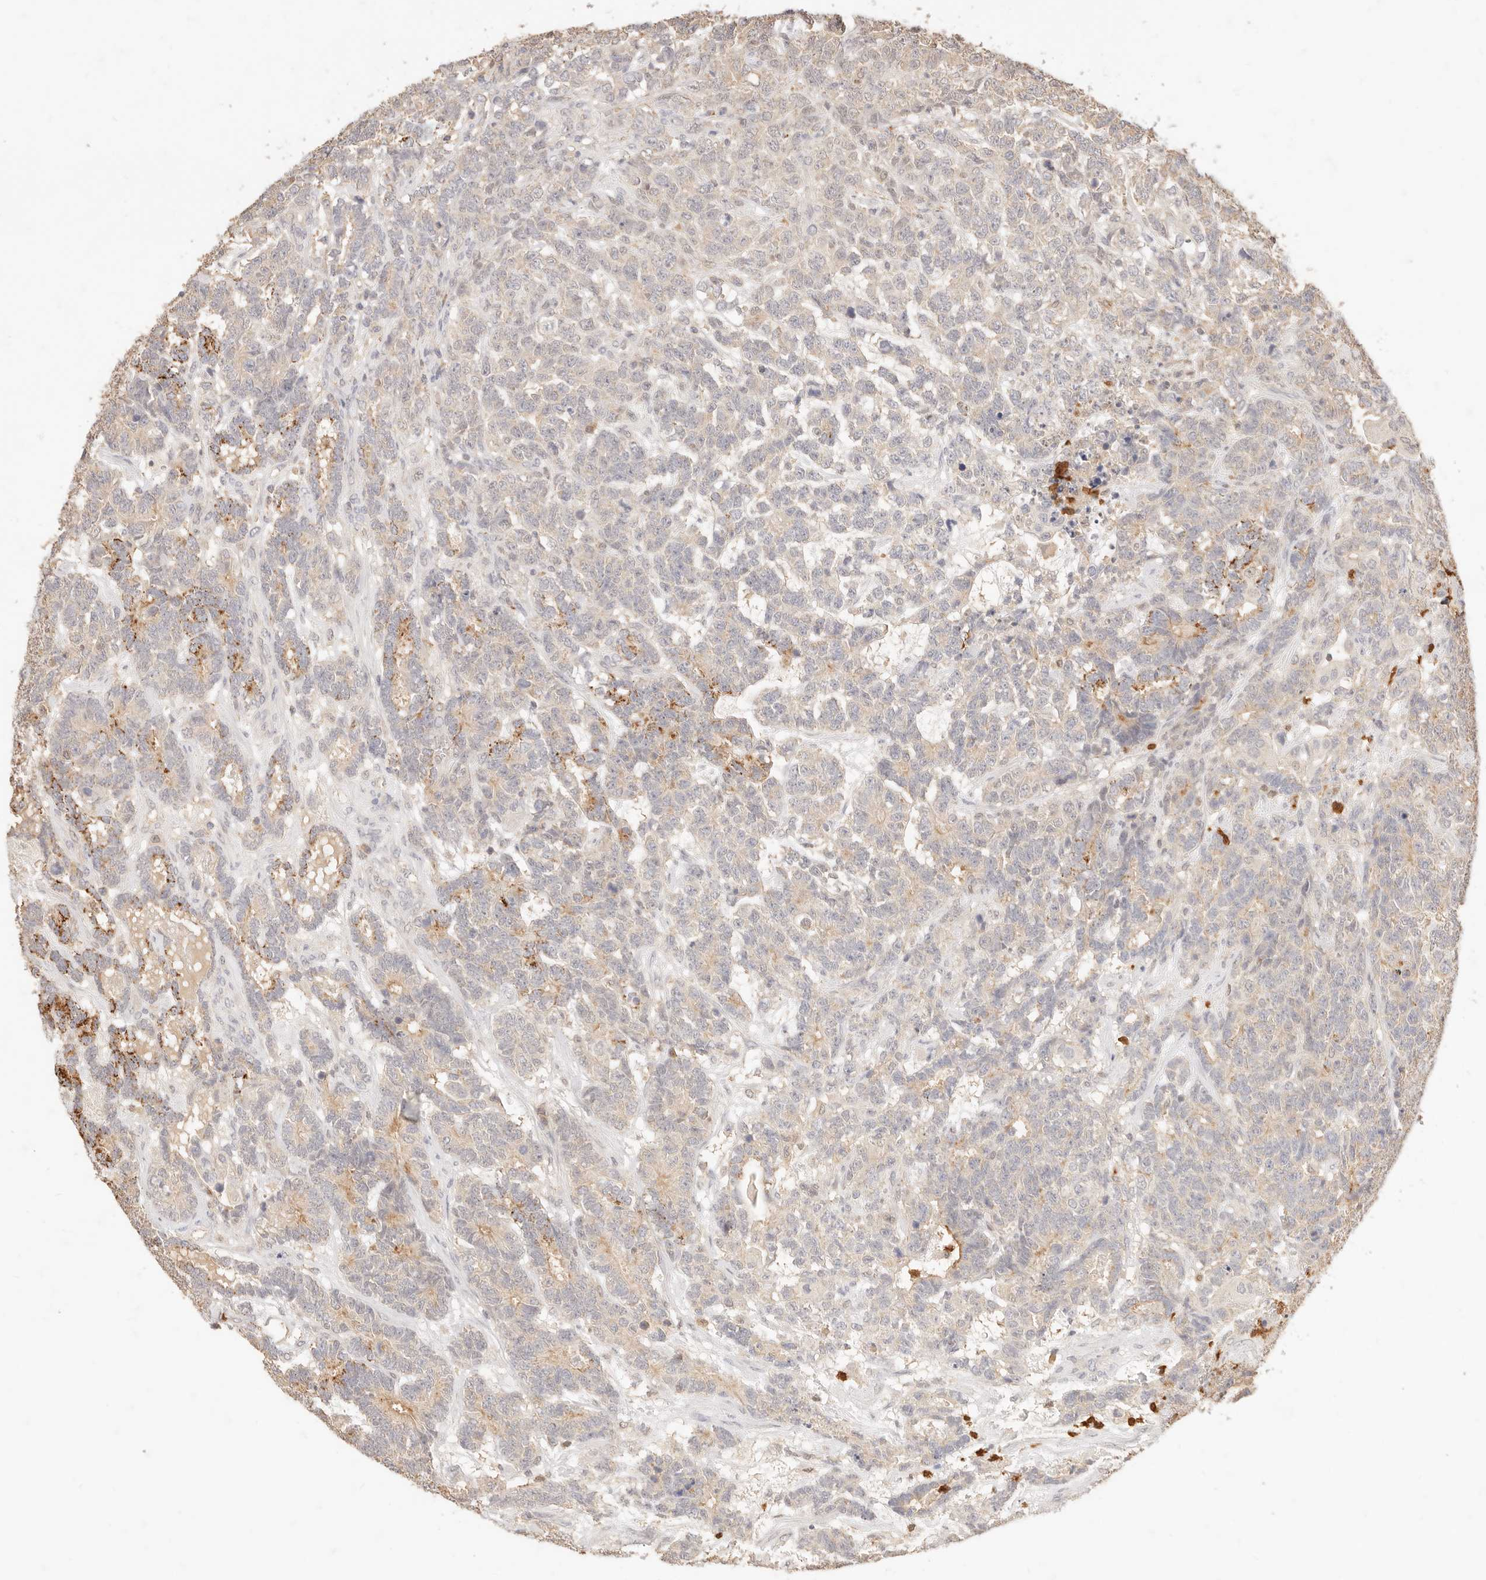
{"staining": {"intensity": "moderate", "quantity": "<25%", "location": "cytoplasmic/membranous"}, "tissue": "testis cancer", "cell_type": "Tumor cells", "image_type": "cancer", "snomed": [{"axis": "morphology", "description": "Carcinoma, Embryonal, NOS"}, {"axis": "topography", "description": "Testis"}], "caption": "Embryonal carcinoma (testis) stained with immunohistochemistry exhibits moderate cytoplasmic/membranous positivity in approximately <25% of tumor cells. The staining is performed using DAB (3,3'-diaminobenzidine) brown chromogen to label protein expression. The nuclei are counter-stained blue using hematoxylin.", "gene": "TMTC2", "patient": {"sex": "male", "age": 26}}